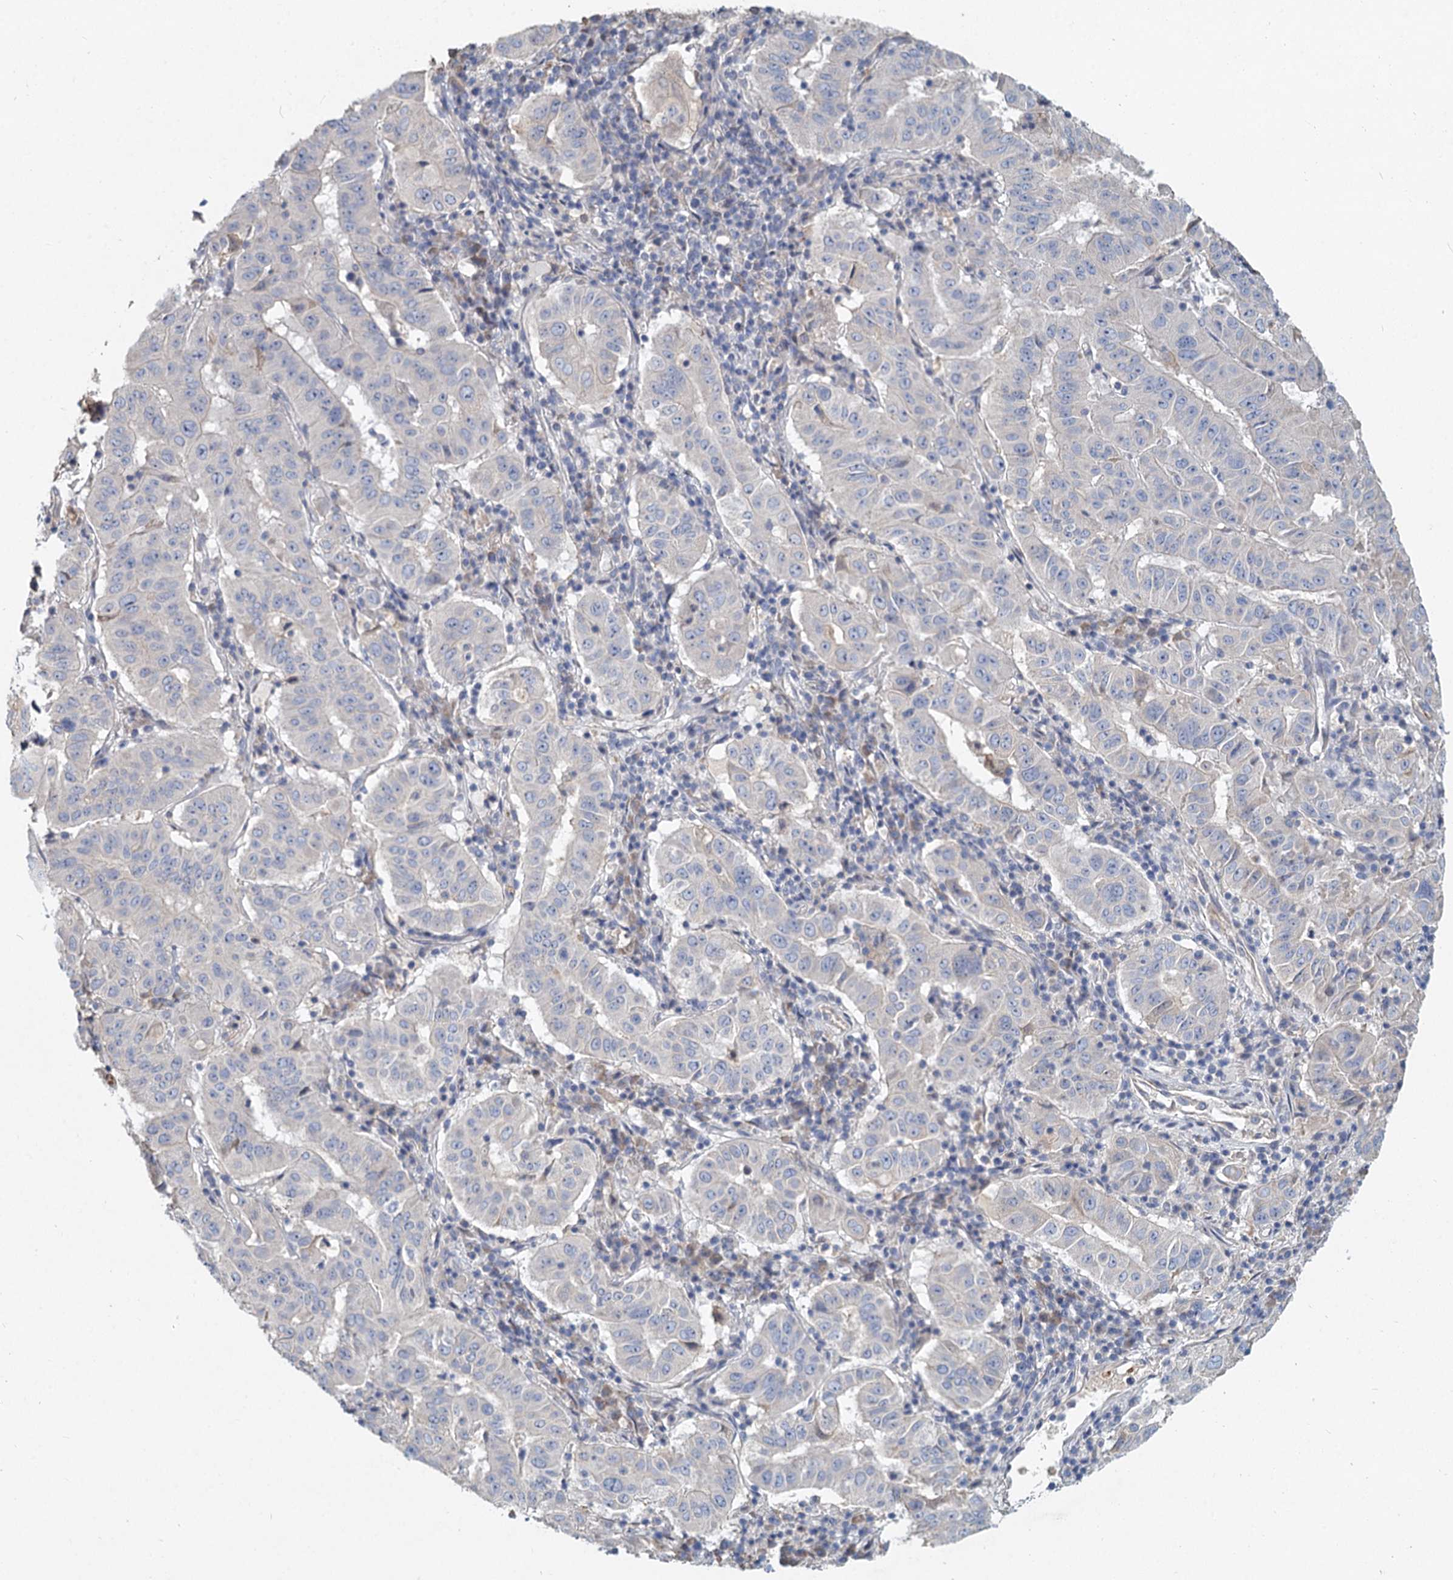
{"staining": {"intensity": "negative", "quantity": "none", "location": "none"}, "tissue": "pancreatic cancer", "cell_type": "Tumor cells", "image_type": "cancer", "snomed": [{"axis": "morphology", "description": "Adenocarcinoma, NOS"}, {"axis": "topography", "description": "Pancreas"}], "caption": "DAB (3,3'-diaminobenzidine) immunohistochemical staining of human pancreatic cancer exhibits no significant positivity in tumor cells.", "gene": "HES2", "patient": {"sex": "male", "age": 63}}